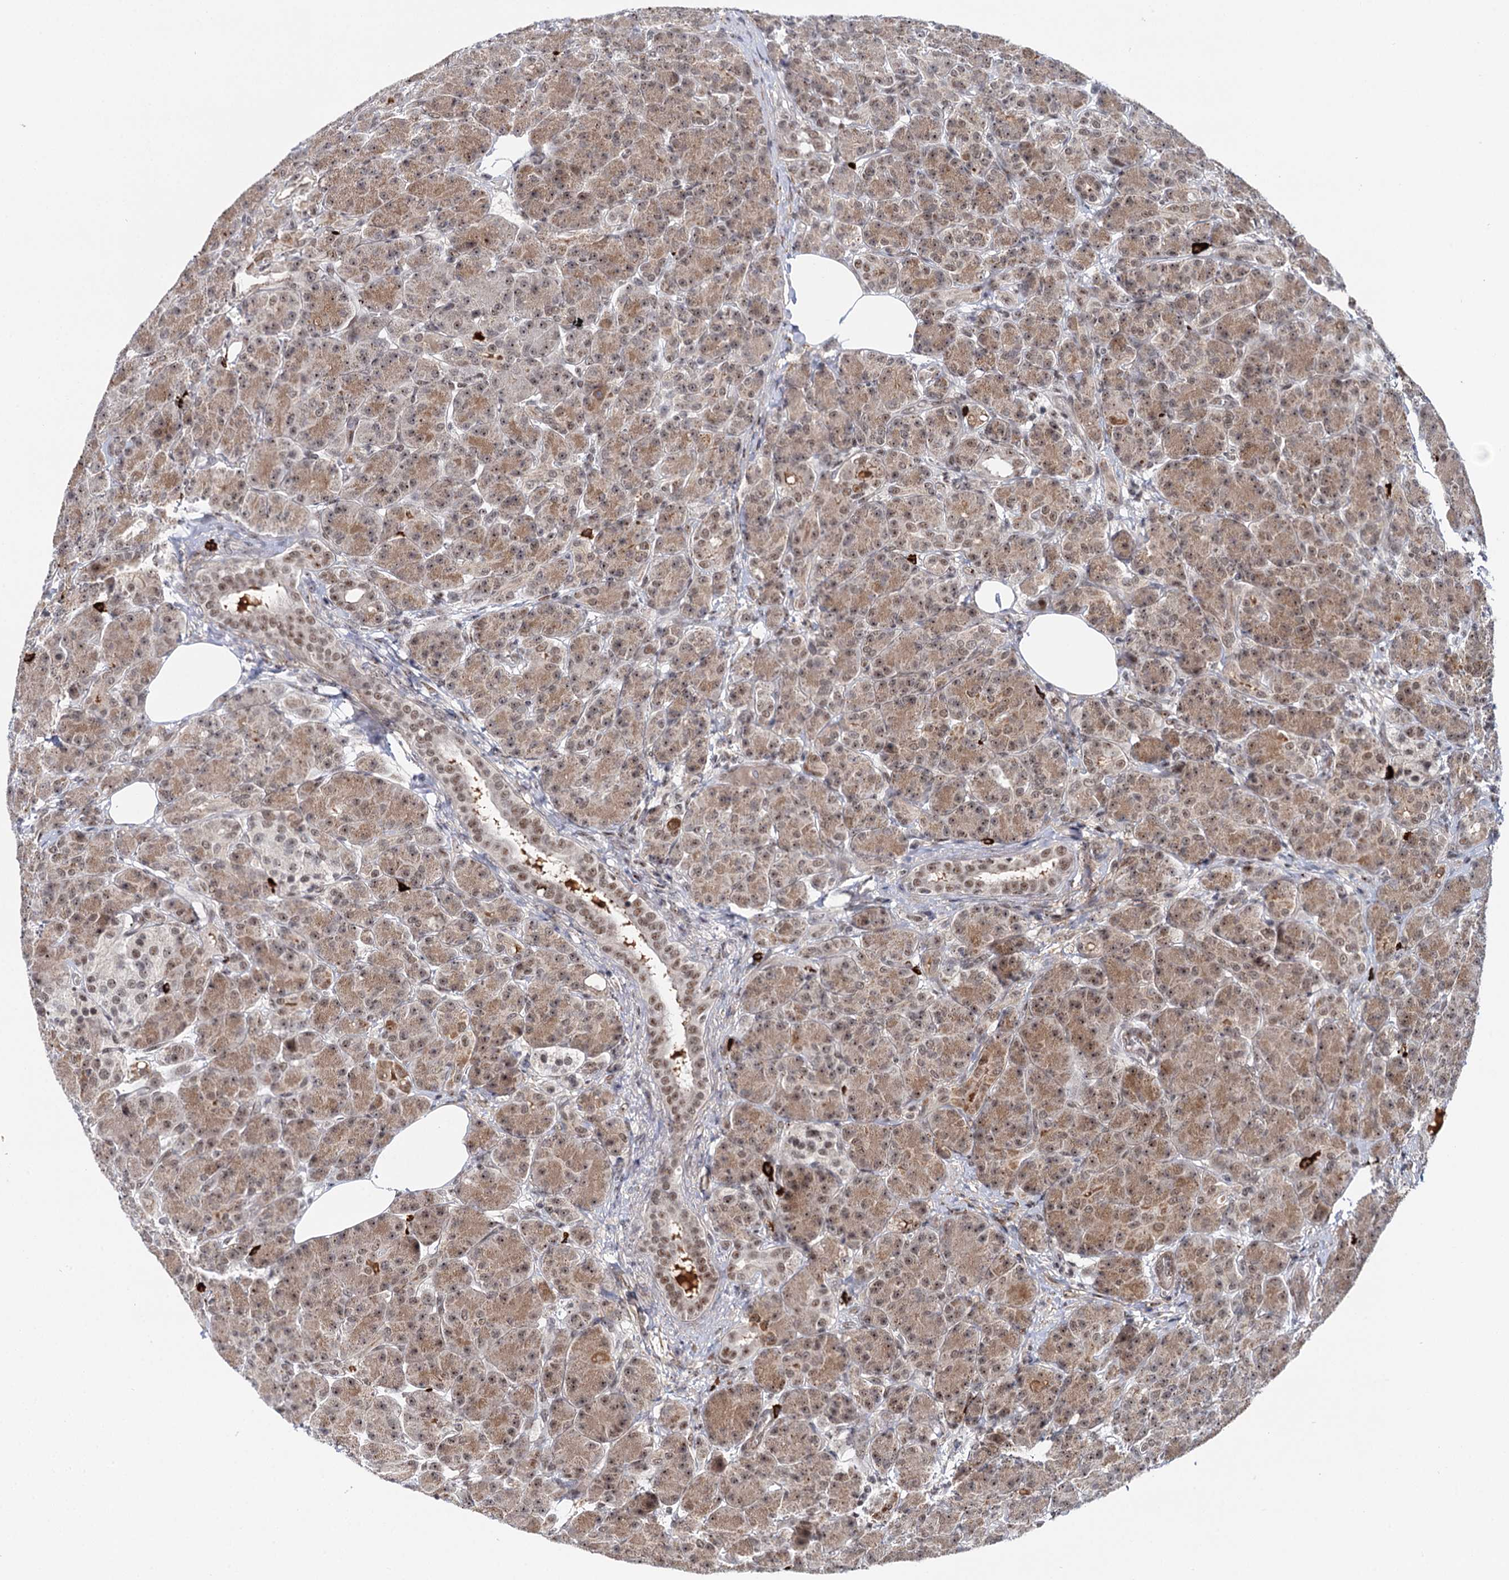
{"staining": {"intensity": "moderate", "quantity": ">75%", "location": "cytoplasmic/membranous,nuclear"}, "tissue": "pancreas", "cell_type": "Exocrine glandular cells", "image_type": "normal", "snomed": [{"axis": "morphology", "description": "Normal tissue, NOS"}, {"axis": "topography", "description": "Pancreas"}], "caption": "Protein staining shows moderate cytoplasmic/membranous,nuclear expression in about >75% of exocrine glandular cells in benign pancreas.", "gene": "BUD13", "patient": {"sex": "male", "age": 63}}